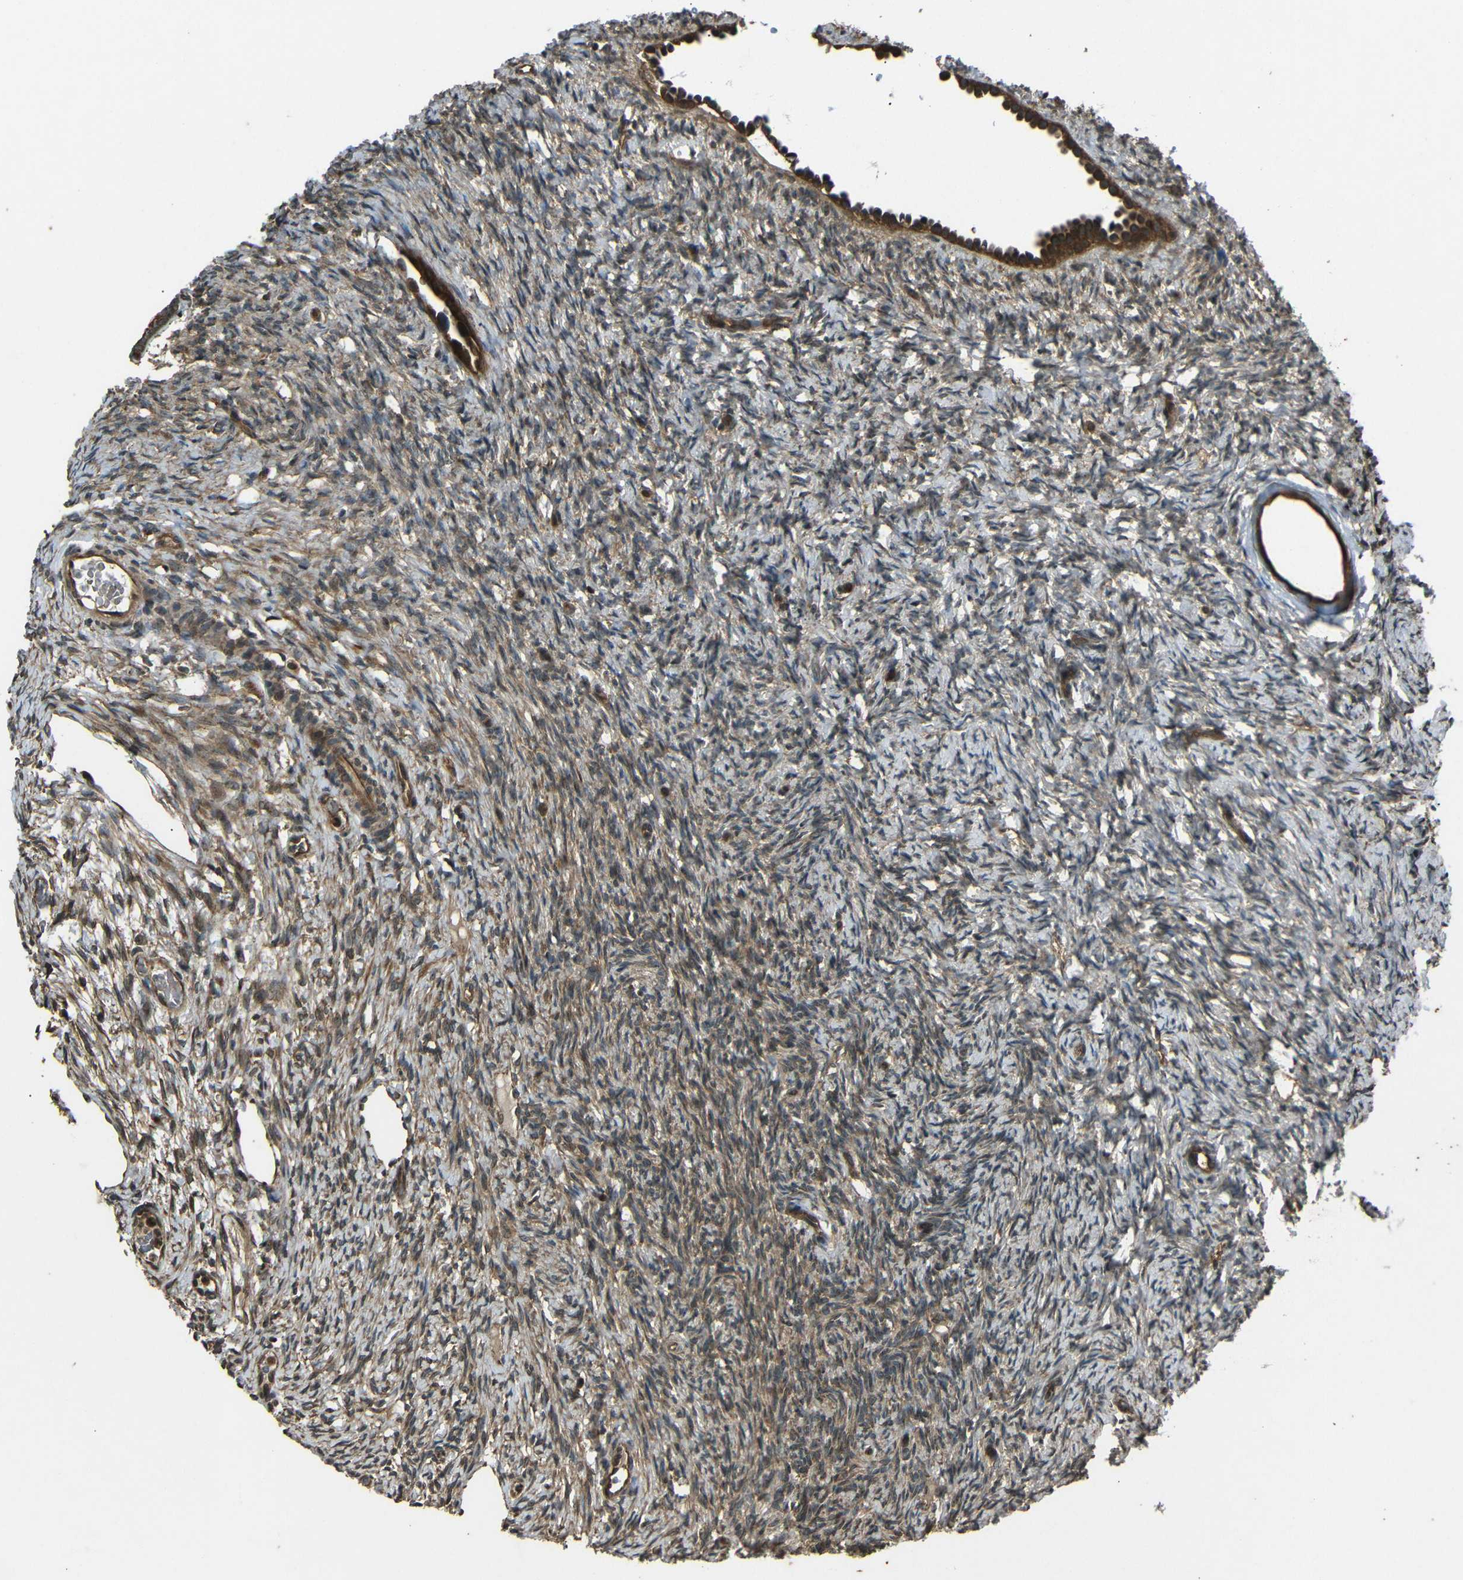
{"staining": {"intensity": "moderate", "quantity": "25%-75%", "location": "cytoplasmic/membranous"}, "tissue": "ovary", "cell_type": "Ovarian stroma cells", "image_type": "normal", "snomed": [{"axis": "morphology", "description": "Normal tissue, NOS"}, {"axis": "topography", "description": "Ovary"}], "caption": "Ovary stained with DAB (3,3'-diaminobenzidine) immunohistochemistry (IHC) shows medium levels of moderate cytoplasmic/membranous staining in approximately 25%-75% of ovarian stroma cells. (brown staining indicates protein expression, while blue staining denotes nuclei).", "gene": "PLK2", "patient": {"sex": "female", "age": 33}}